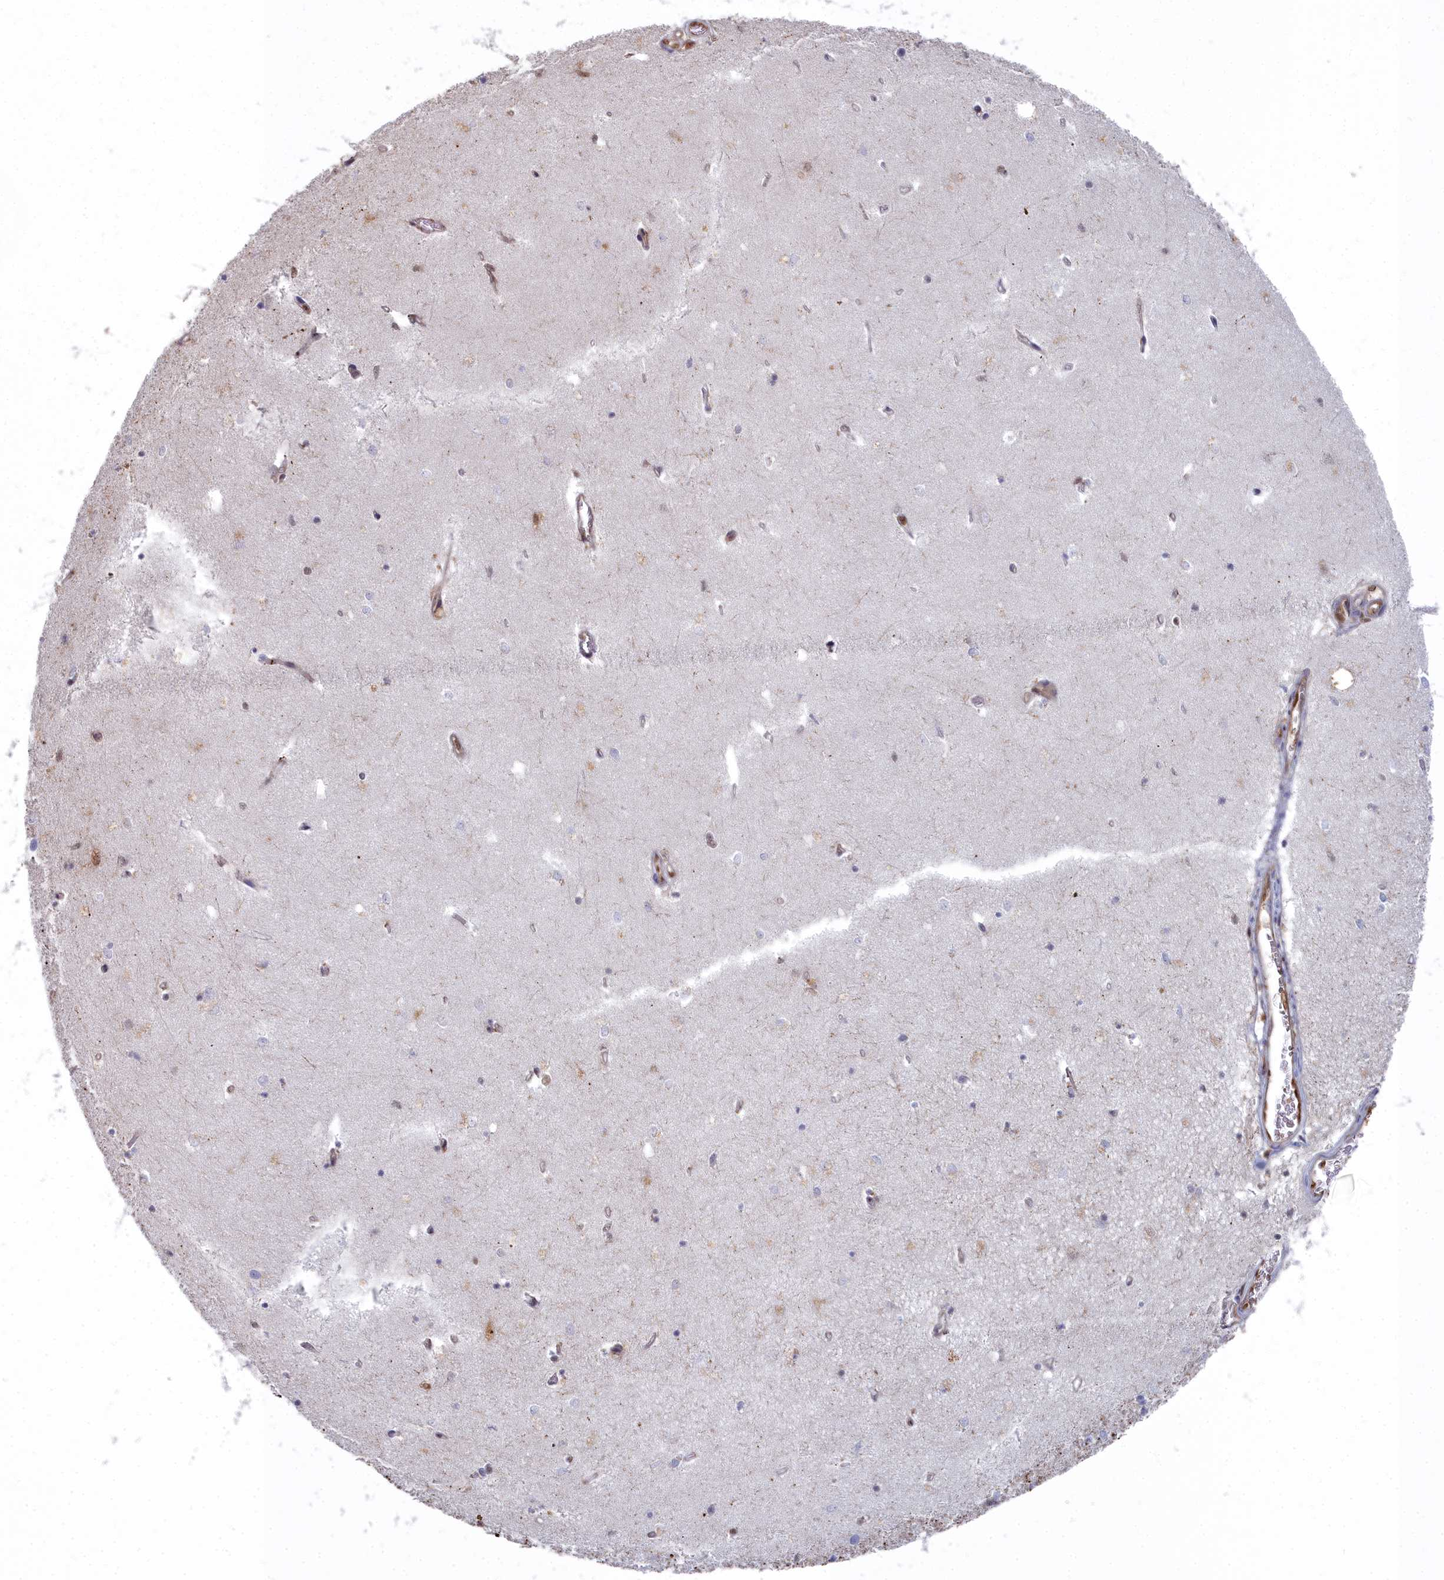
{"staining": {"intensity": "moderate", "quantity": "<25%", "location": "nuclear"}, "tissue": "hippocampus", "cell_type": "Glial cells", "image_type": "normal", "snomed": [{"axis": "morphology", "description": "Normal tissue, NOS"}, {"axis": "topography", "description": "Hippocampus"}], "caption": "Hippocampus stained for a protein reveals moderate nuclear positivity in glial cells. (Stains: DAB (3,3'-diaminobenzidine) in brown, nuclei in blue, Microscopy: brightfield microscopy at high magnification).", "gene": "RPS27A", "patient": {"sex": "female", "age": 64}}